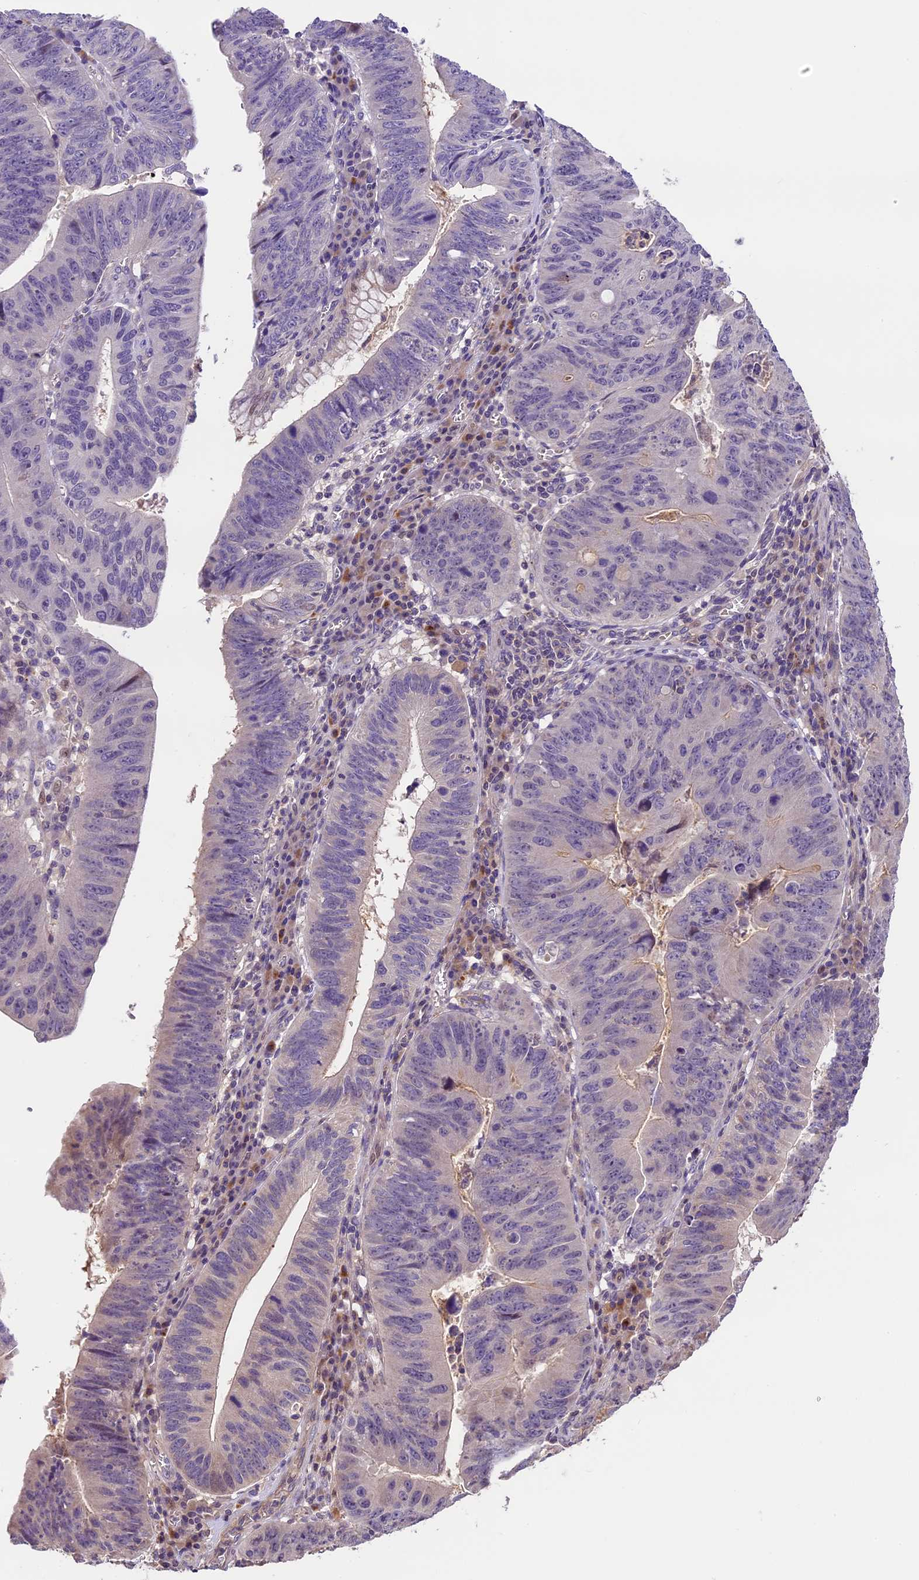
{"staining": {"intensity": "negative", "quantity": "none", "location": "none"}, "tissue": "stomach cancer", "cell_type": "Tumor cells", "image_type": "cancer", "snomed": [{"axis": "morphology", "description": "Adenocarcinoma, NOS"}, {"axis": "topography", "description": "Stomach"}], "caption": "The immunohistochemistry photomicrograph has no significant expression in tumor cells of stomach cancer tissue.", "gene": "DGKH", "patient": {"sex": "male", "age": 59}}